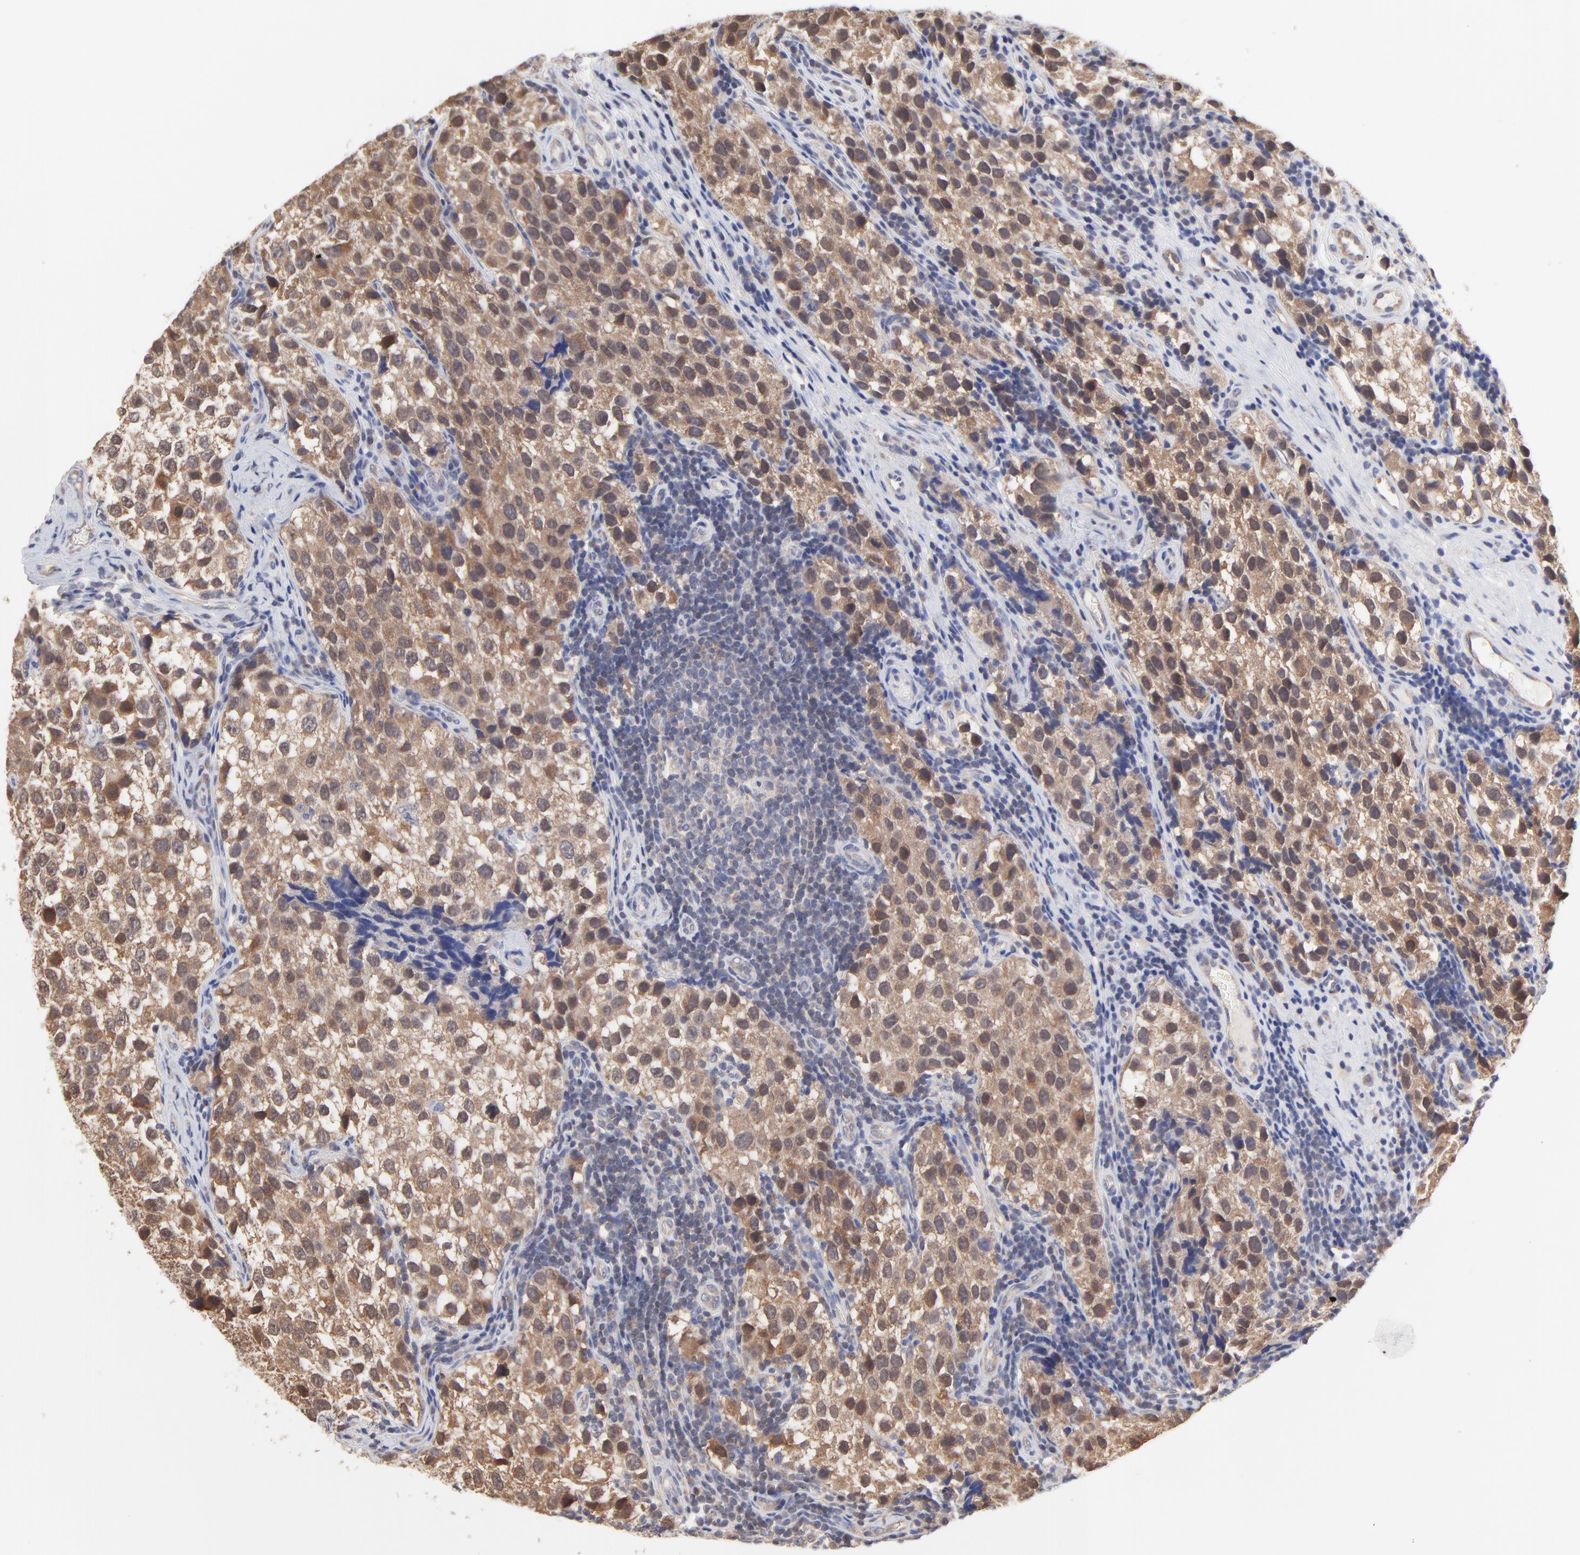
{"staining": {"intensity": "moderate", "quantity": ">75%", "location": "cytoplasmic/membranous"}, "tissue": "testis cancer", "cell_type": "Tumor cells", "image_type": "cancer", "snomed": [{"axis": "morphology", "description": "Seminoma, NOS"}, {"axis": "topography", "description": "Testis"}], "caption": "This photomicrograph reveals seminoma (testis) stained with immunohistochemistry (IHC) to label a protein in brown. The cytoplasmic/membranous of tumor cells show moderate positivity for the protein. Nuclei are counter-stained blue.", "gene": "PCMT1", "patient": {"sex": "male", "age": 39}}